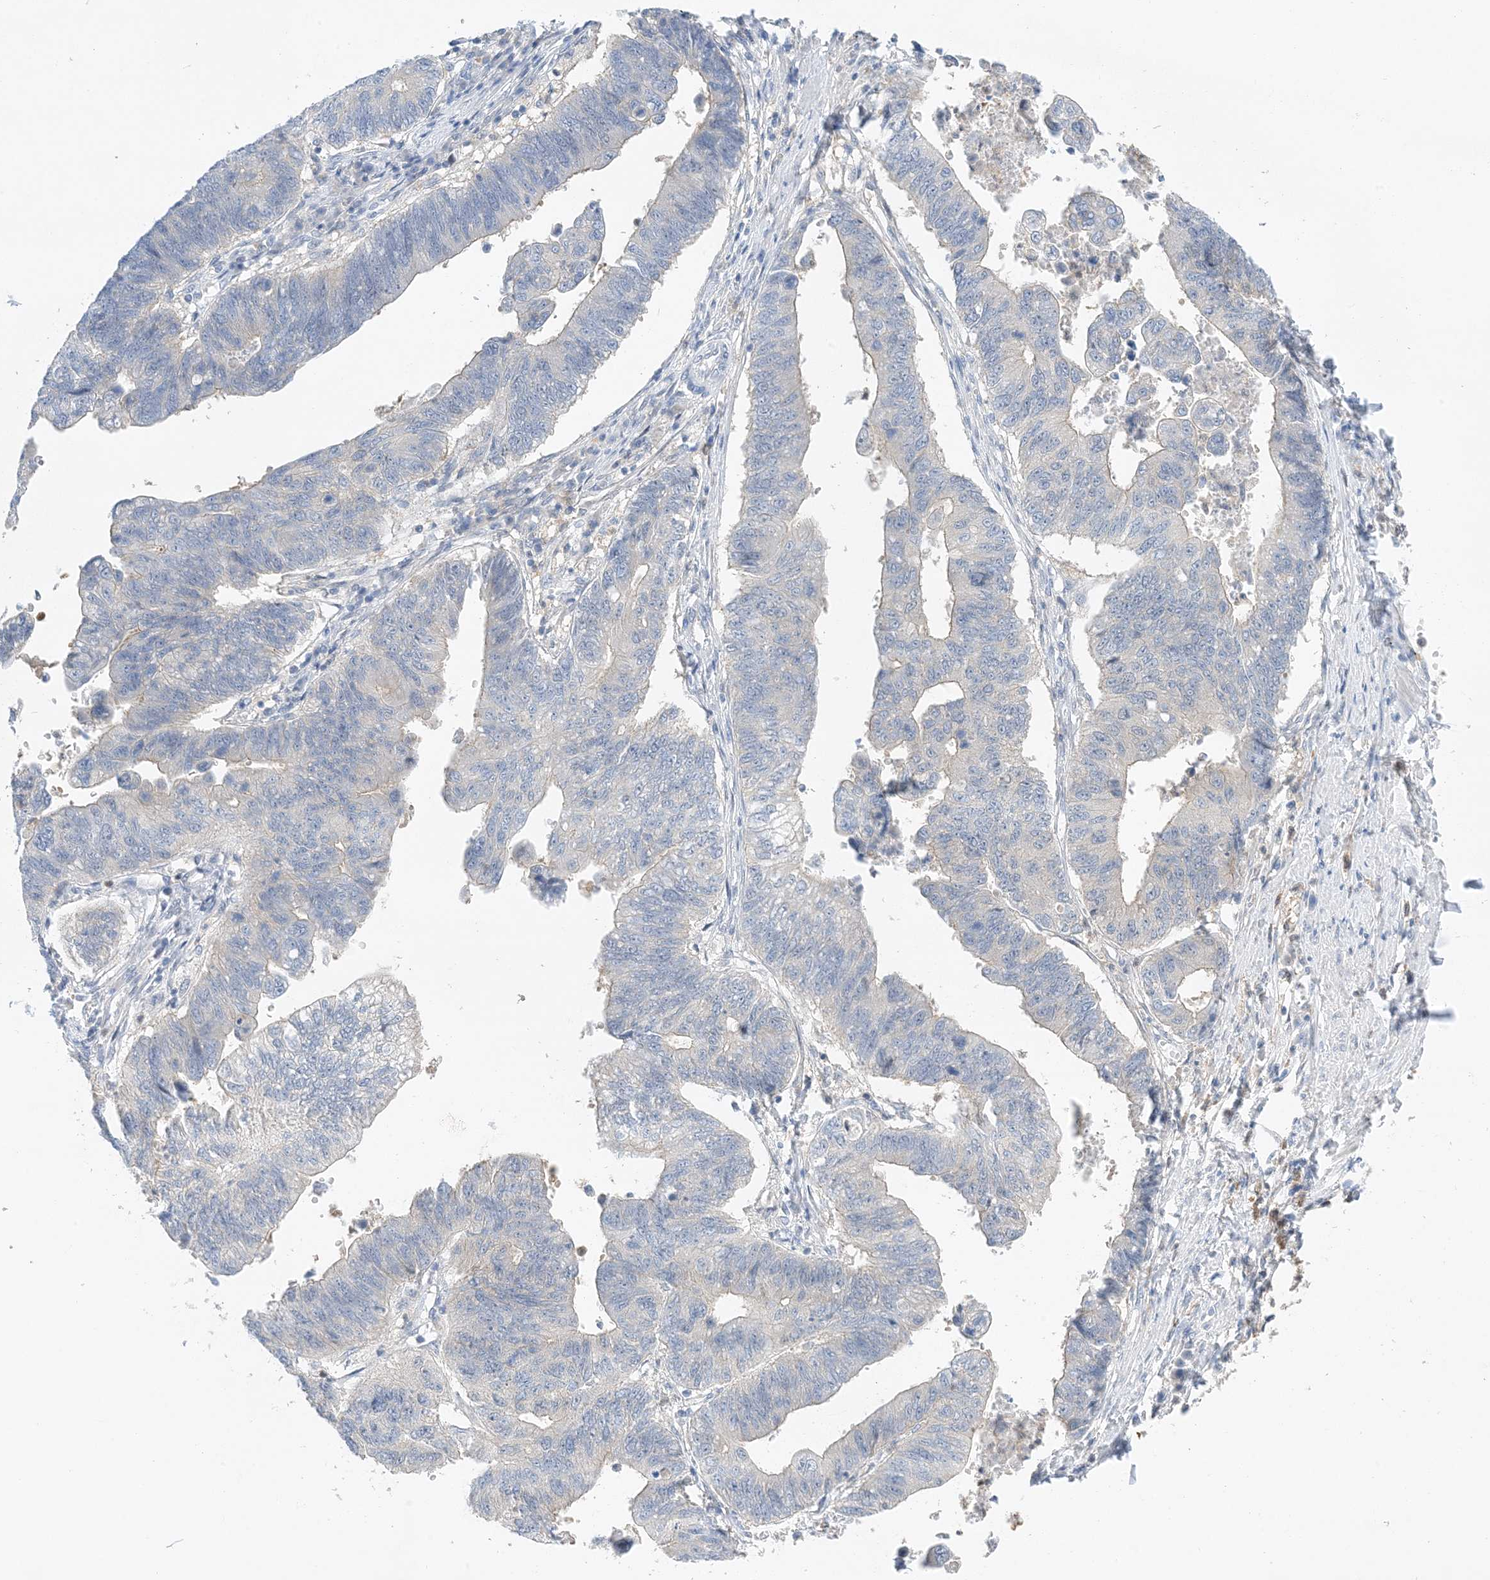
{"staining": {"intensity": "negative", "quantity": "none", "location": "none"}, "tissue": "stomach cancer", "cell_type": "Tumor cells", "image_type": "cancer", "snomed": [{"axis": "morphology", "description": "Adenocarcinoma, NOS"}, {"axis": "topography", "description": "Stomach"}], "caption": "High magnification brightfield microscopy of stomach cancer stained with DAB (3,3'-diaminobenzidine) (brown) and counterstained with hematoxylin (blue): tumor cells show no significant positivity.", "gene": "KIFBP", "patient": {"sex": "male", "age": 59}}